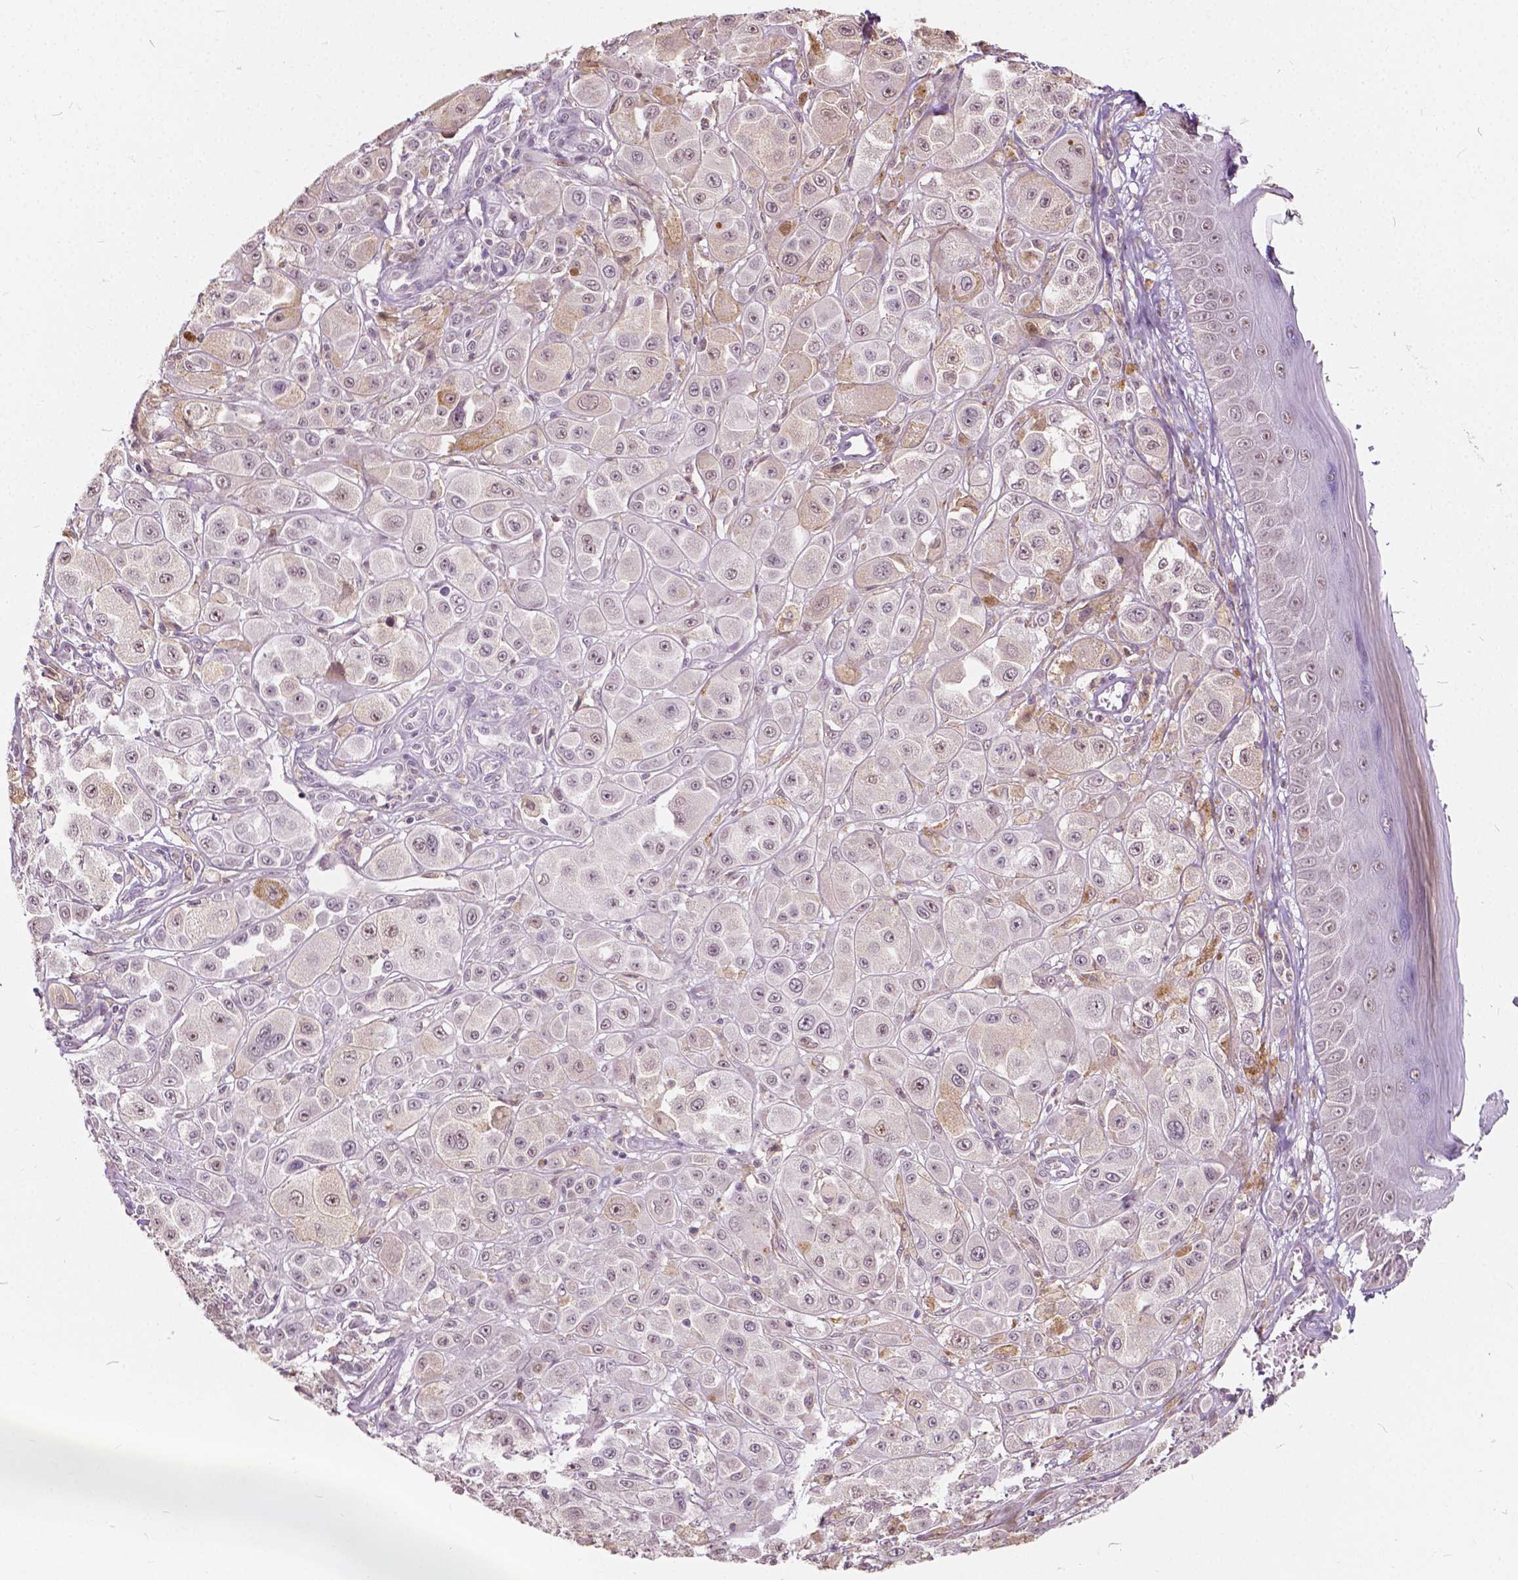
{"staining": {"intensity": "weak", "quantity": "<25%", "location": "nuclear"}, "tissue": "melanoma", "cell_type": "Tumor cells", "image_type": "cancer", "snomed": [{"axis": "morphology", "description": "Malignant melanoma, NOS"}, {"axis": "topography", "description": "Skin"}], "caption": "Tumor cells show no significant protein positivity in malignant melanoma.", "gene": "DLX6", "patient": {"sex": "male", "age": 67}}